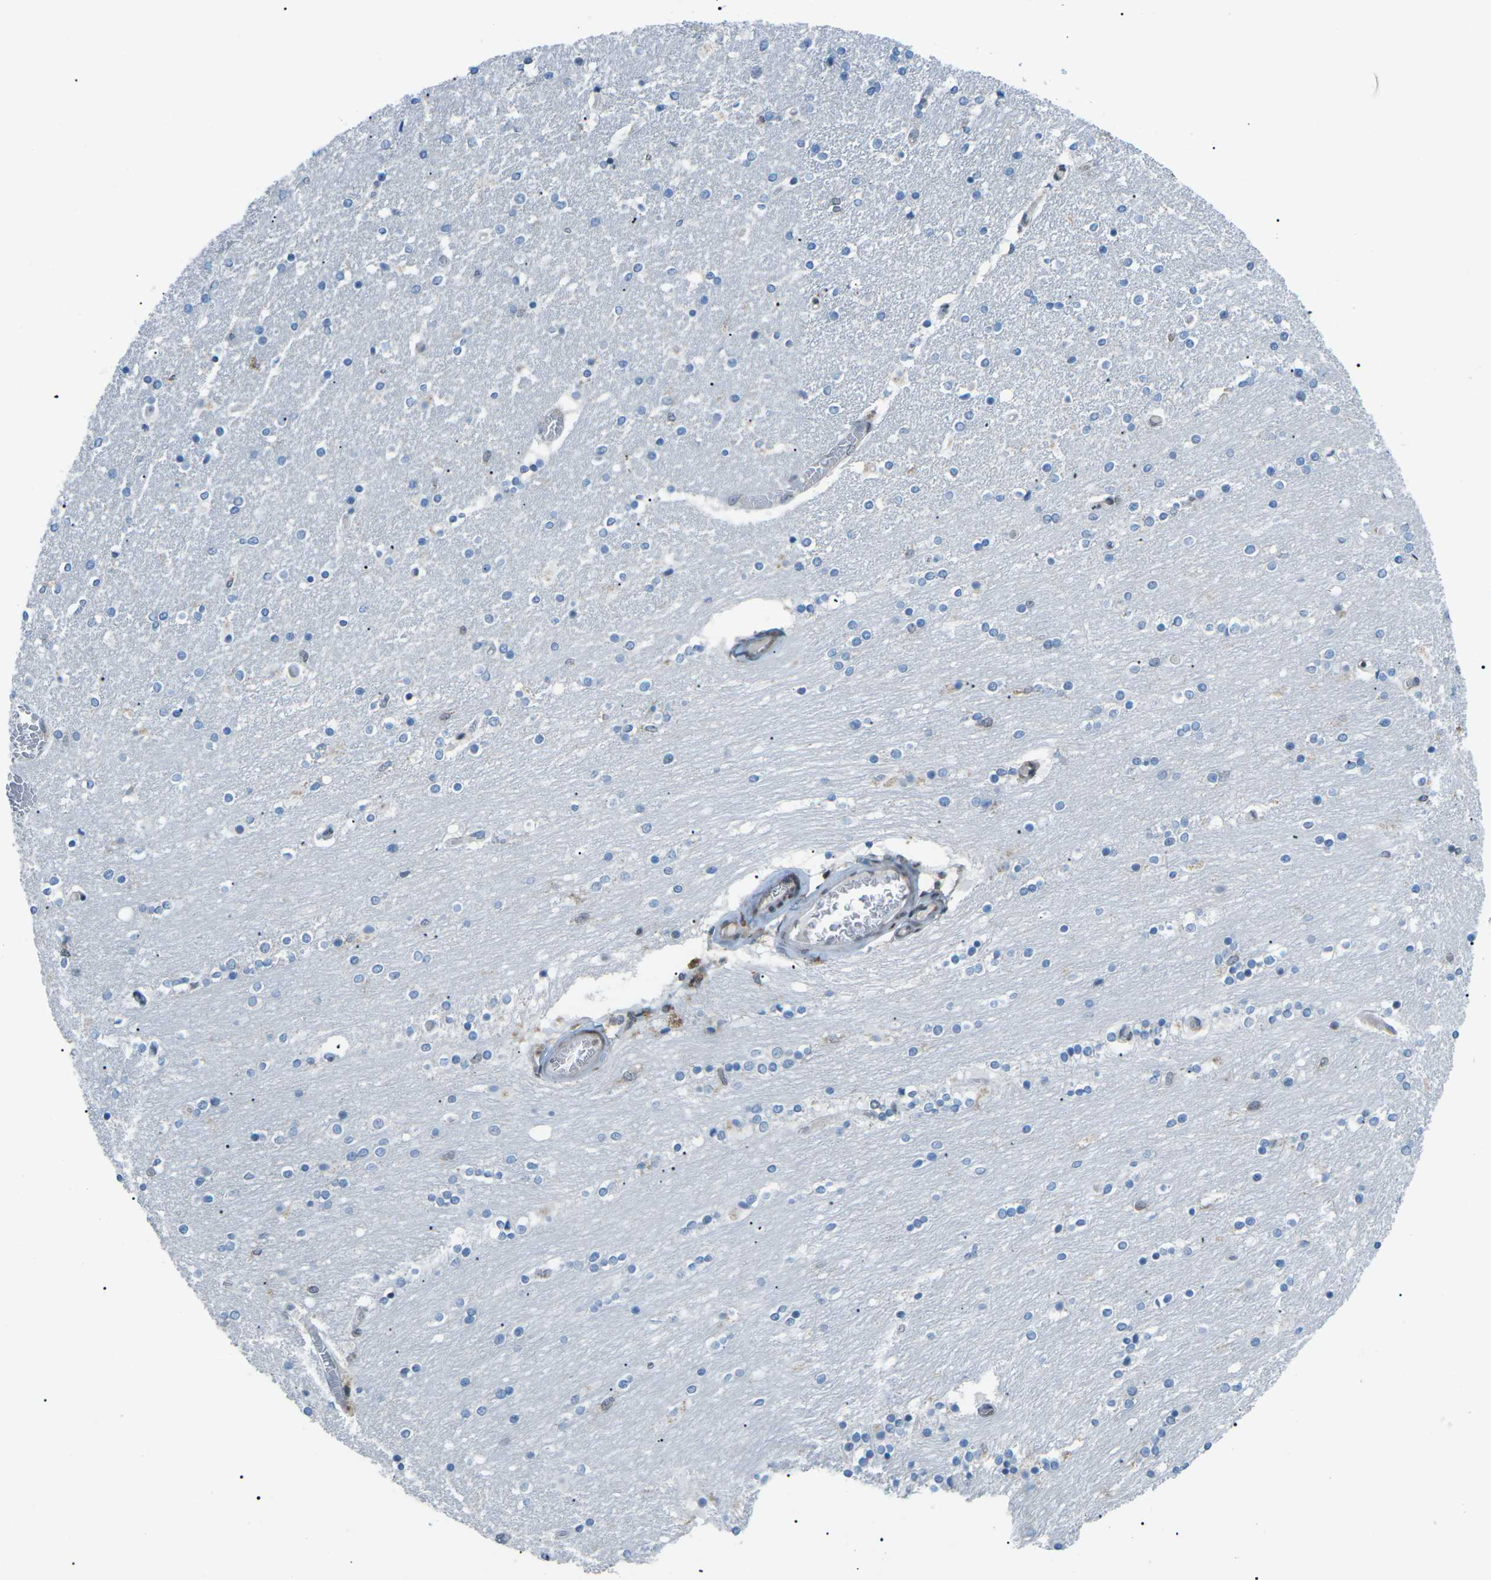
{"staining": {"intensity": "weak", "quantity": "<25%", "location": "cytoplasmic/membranous"}, "tissue": "caudate", "cell_type": "Glial cells", "image_type": "normal", "snomed": [{"axis": "morphology", "description": "Normal tissue, NOS"}, {"axis": "topography", "description": "Lateral ventricle wall"}], "caption": "IHC of normal caudate reveals no staining in glial cells. (IHC, brightfield microscopy, high magnification).", "gene": "MBNL1", "patient": {"sex": "female", "age": 54}}